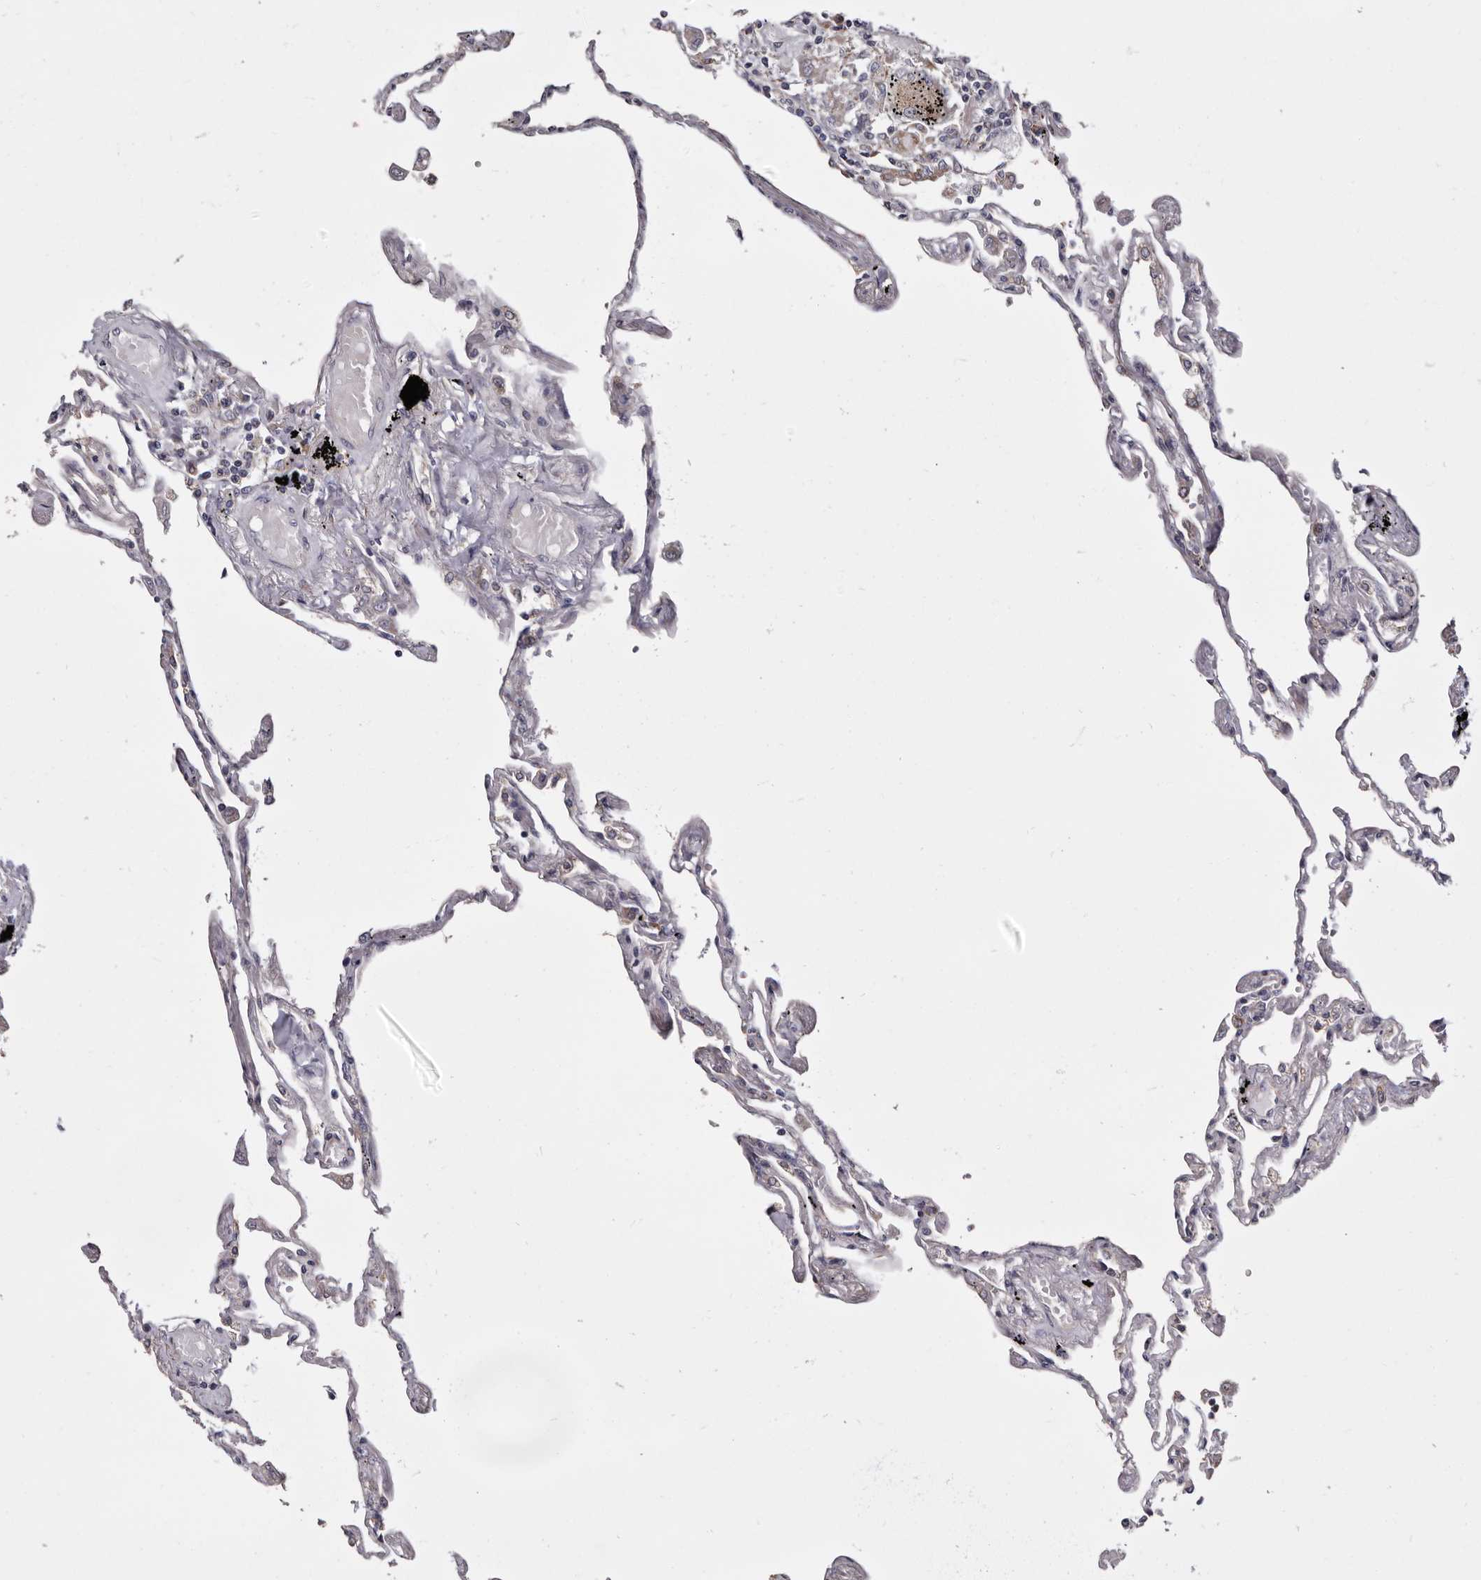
{"staining": {"intensity": "negative", "quantity": "none", "location": "none"}, "tissue": "lung", "cell_type": "Alveolar cells", "image_type": "normal", "snomed": [{"axis": "morphology", "description": "Normal tissue, NOS"}, {"axis": "topography", "description": "Lung"}], "caption": "This is an IHC photomicrograph of unremarkable lung. There is no positivity in alveolar cells.", "gene": "MRPL18", "patient": {"sex": "female", "age": 67}}